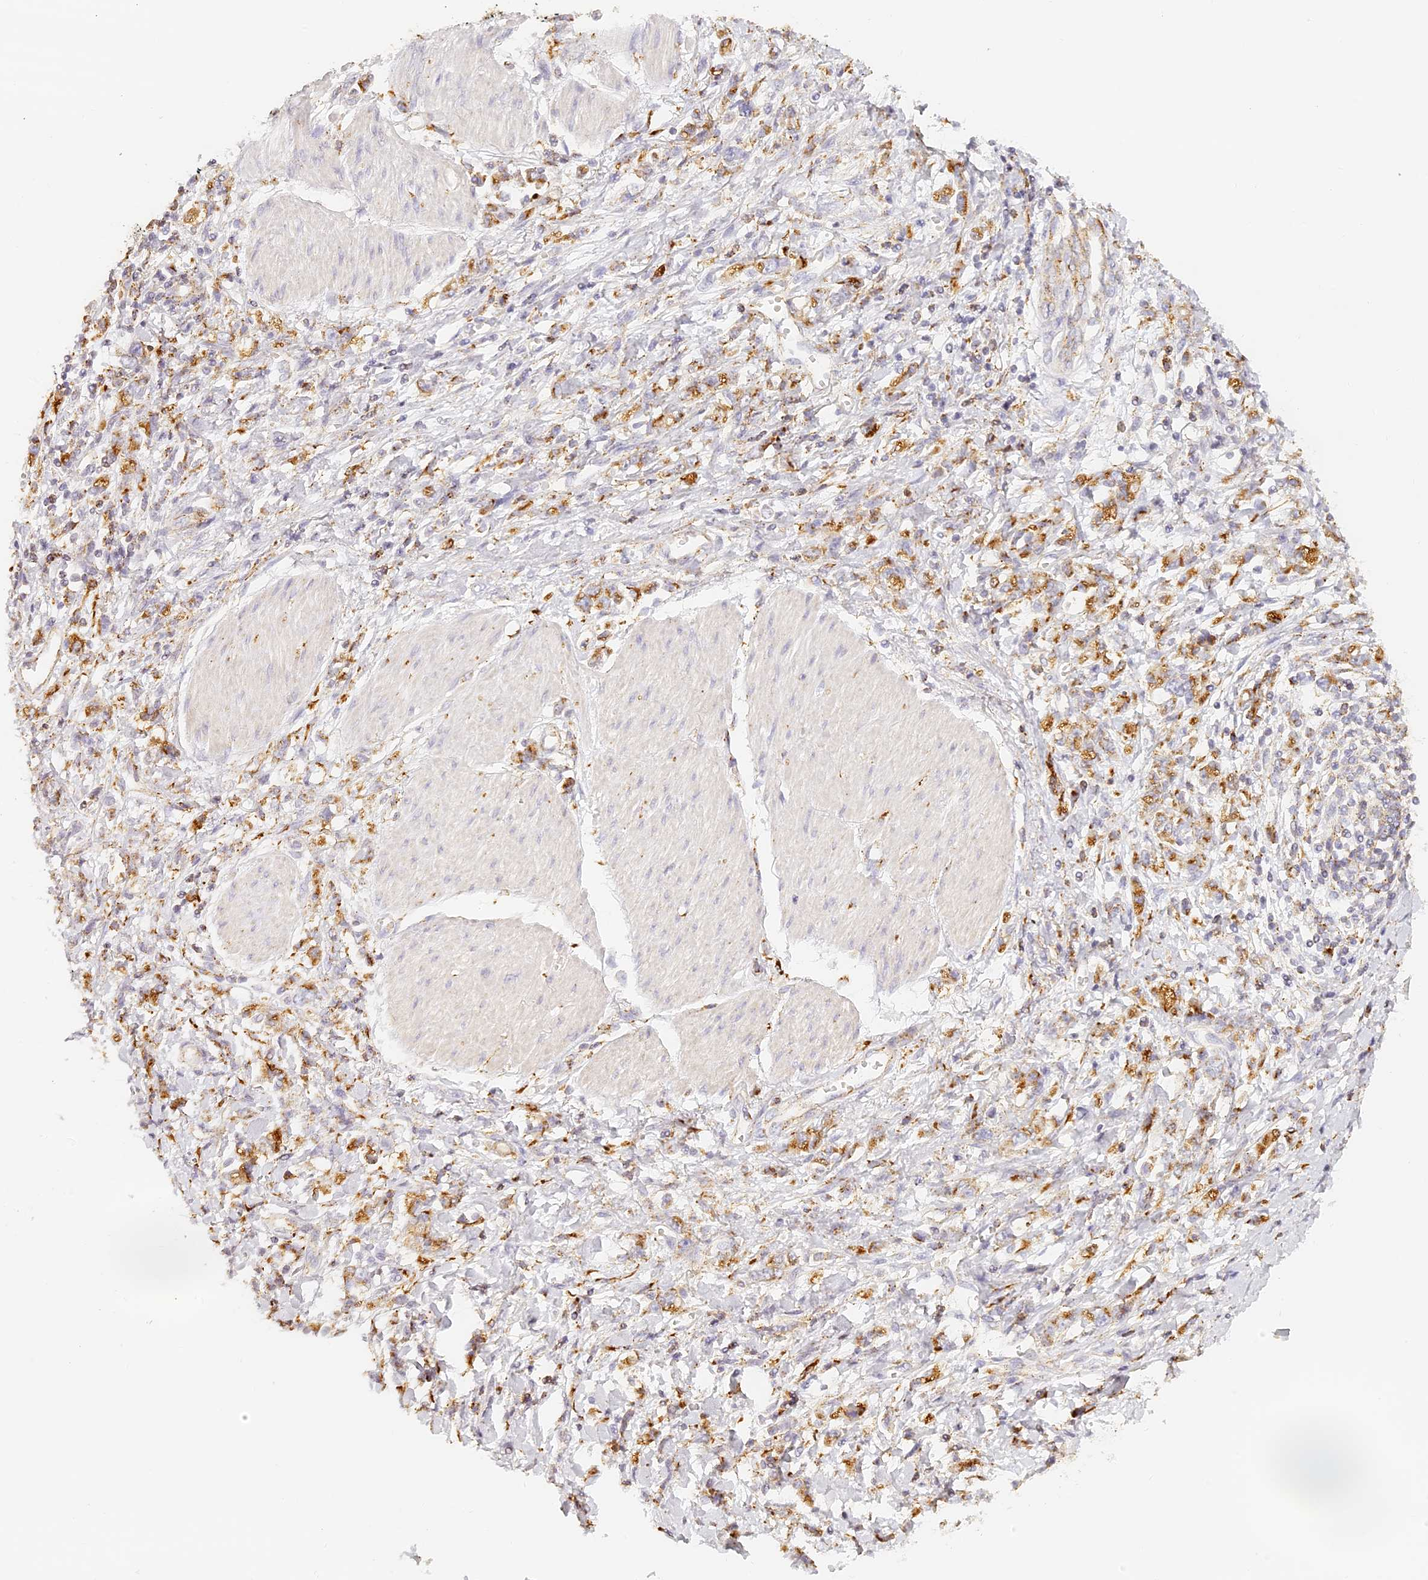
{"staining": {"intensity": "moderate", "quantity": ">75%", "location": "cytoplasmic/membranous"}, "tissue": "stomach cancer", "cell_type": "Tumor cells", "image_type": "cancer", "snomed": [{"axis": "morphology", "description": "Adenocarcinoma, NOS"}, {"axis": "topography", "description": "Stomach"}], "caption": "Immunohistochemical staining of stomach adenocarcinoma exhibits medium levels of moderate cytoplasmic/membranous positivity in about >75% of tumor cells. (Stains: DAB in brown, nuclei in blue, Microscopy: brightfield microscopy at high magnification).", "gene": "LAMP2", "patient": {"sex": "female", "age": 76}}